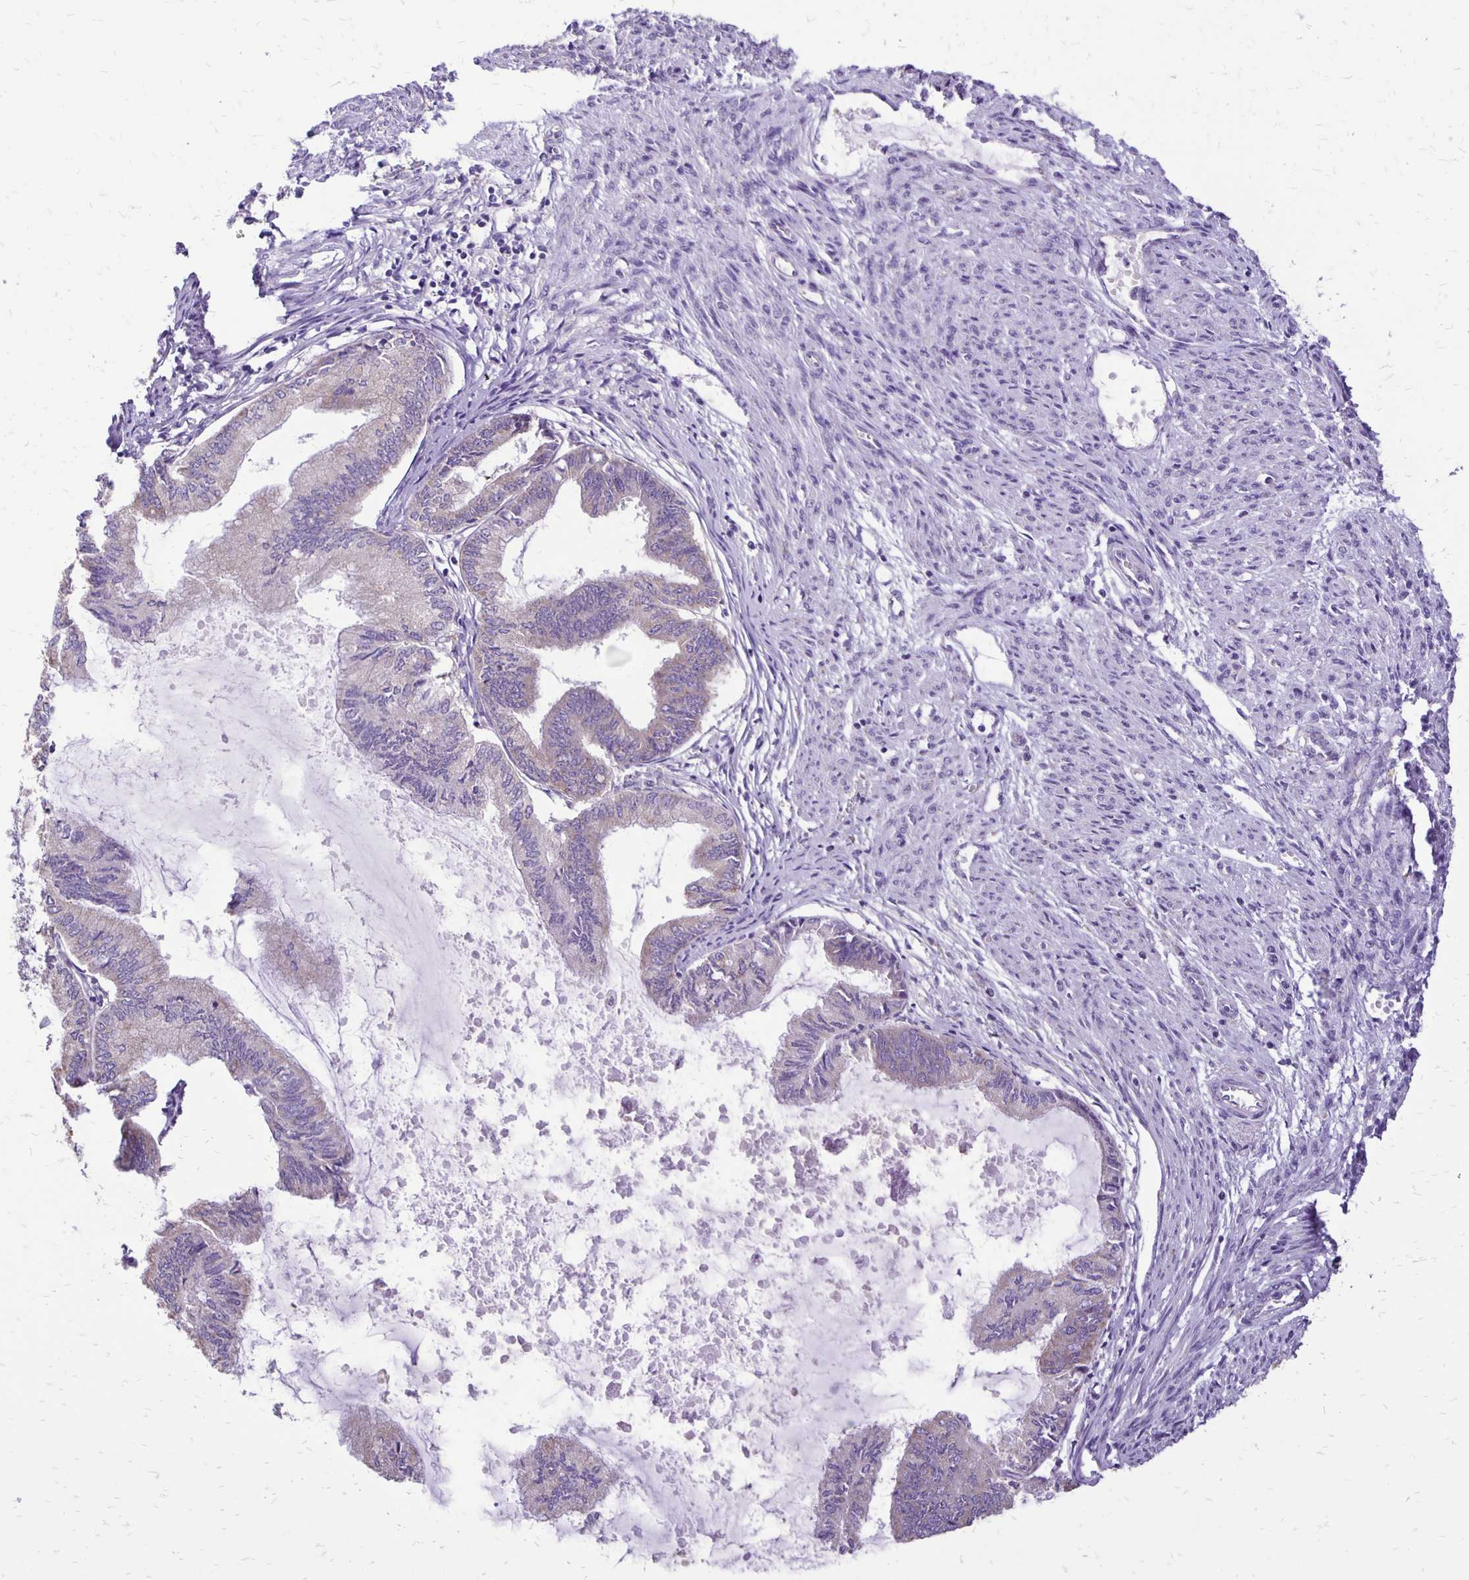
{"staining": {"intensity": "weak", "quantity": "<25%", "location": "cytoplasmic/membranous"}, "tissue": "endometrial cancer", "cell_type": "Tumor cells", "image_type": "cancer", "snomed": [{"axis": "morphology", "description": "Adenocarcinoma, NOS"}, {"axis": "topography", "description": "Endometrium"}], "caption": "There is no significant expression in tumor cells of endometrial cancer.", "gene": "ANKRD45", "patient": {"sex": "female", "age": 86}}